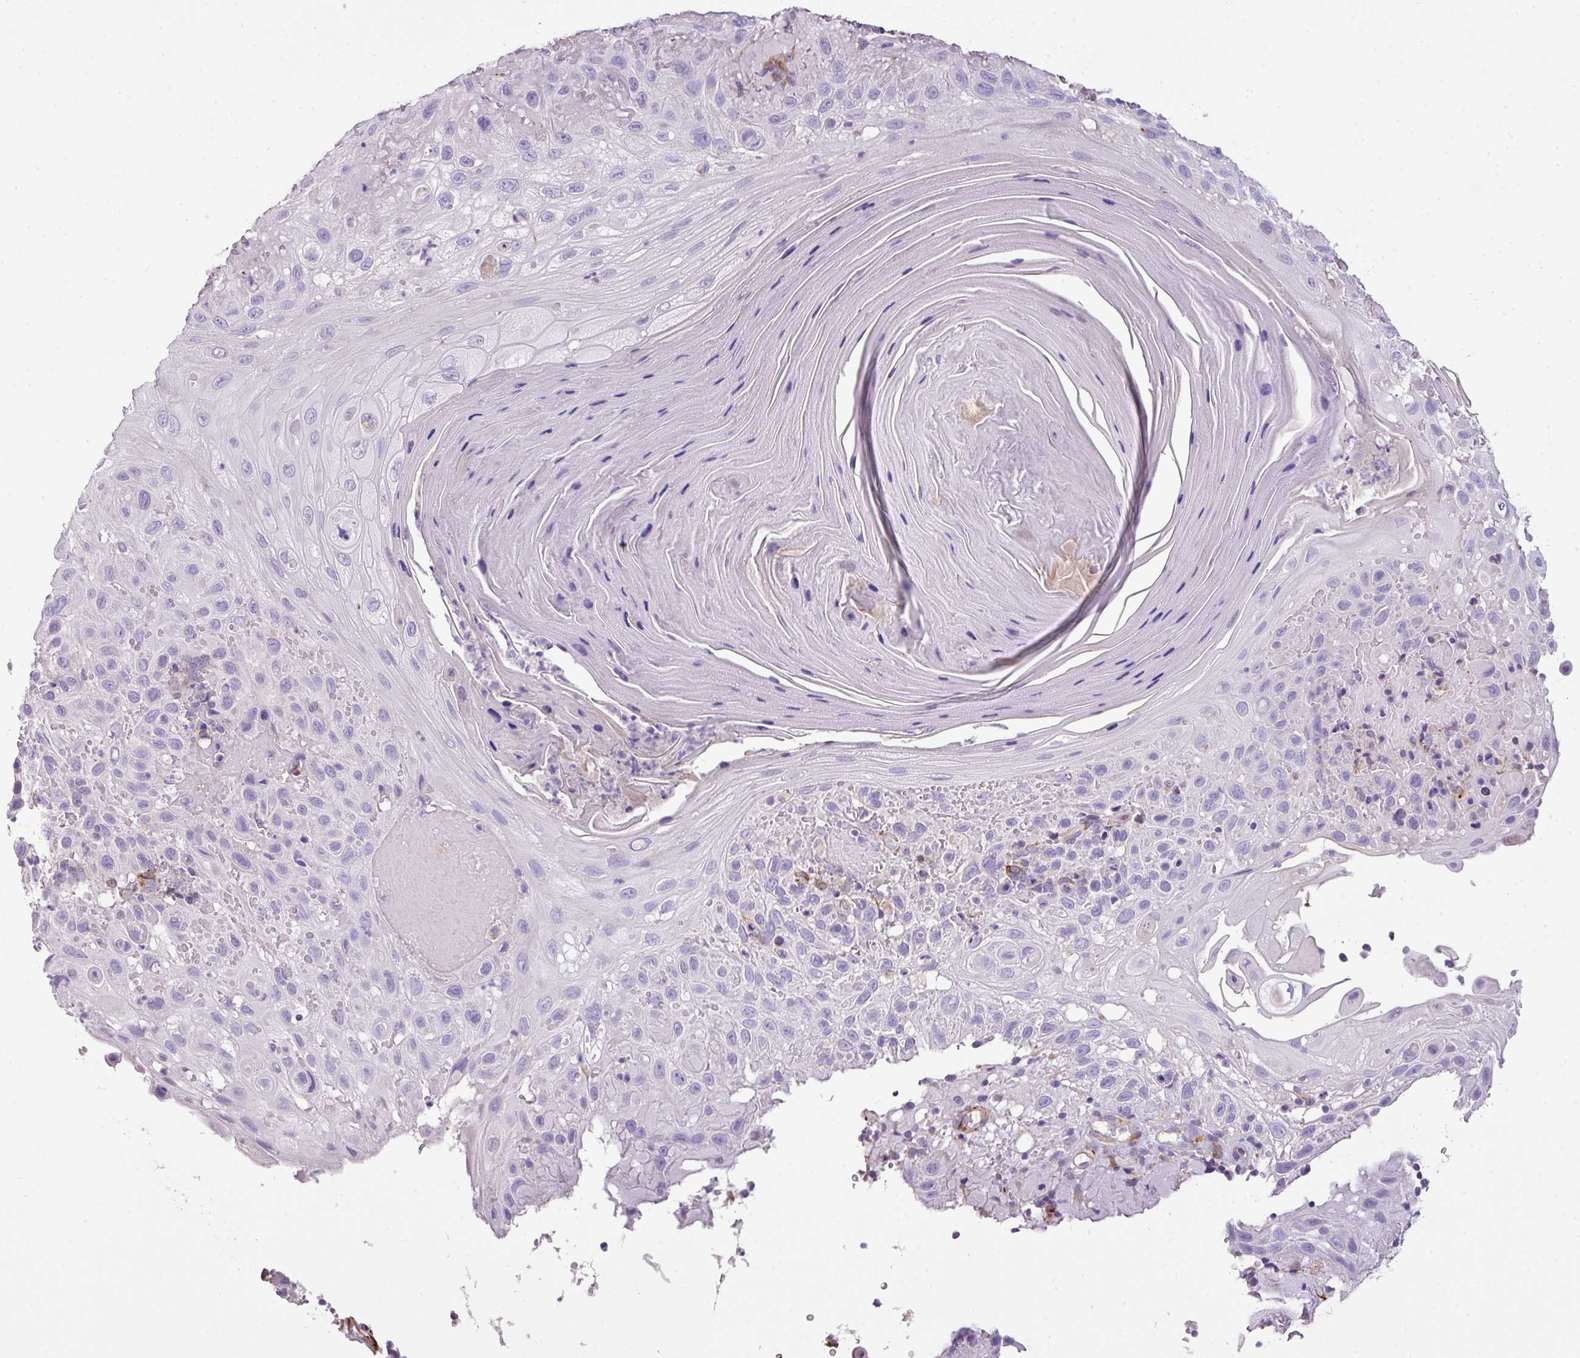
{"staining": {"intensity": "negative", "quantity": "none", "location": "none"}, "tissue": "skin cancer", "cell_type": "Tumor cells", "image_type": "cancer", "snomed": [{"axis": "morphology", "description": "Normal tissue, NOS"}, {"axis": "morphology", "description": "Squamous cell carcinoma, NOS"}, {"axis": "topography", "description": "Skin"}], "caption": "Skin squamous cell carcinoma was stained to show a protein in brown. There is no significant staining in tumor cells.", "gene": "ENSG00000273748", "patient": {"sex": "female", "age": 96}}